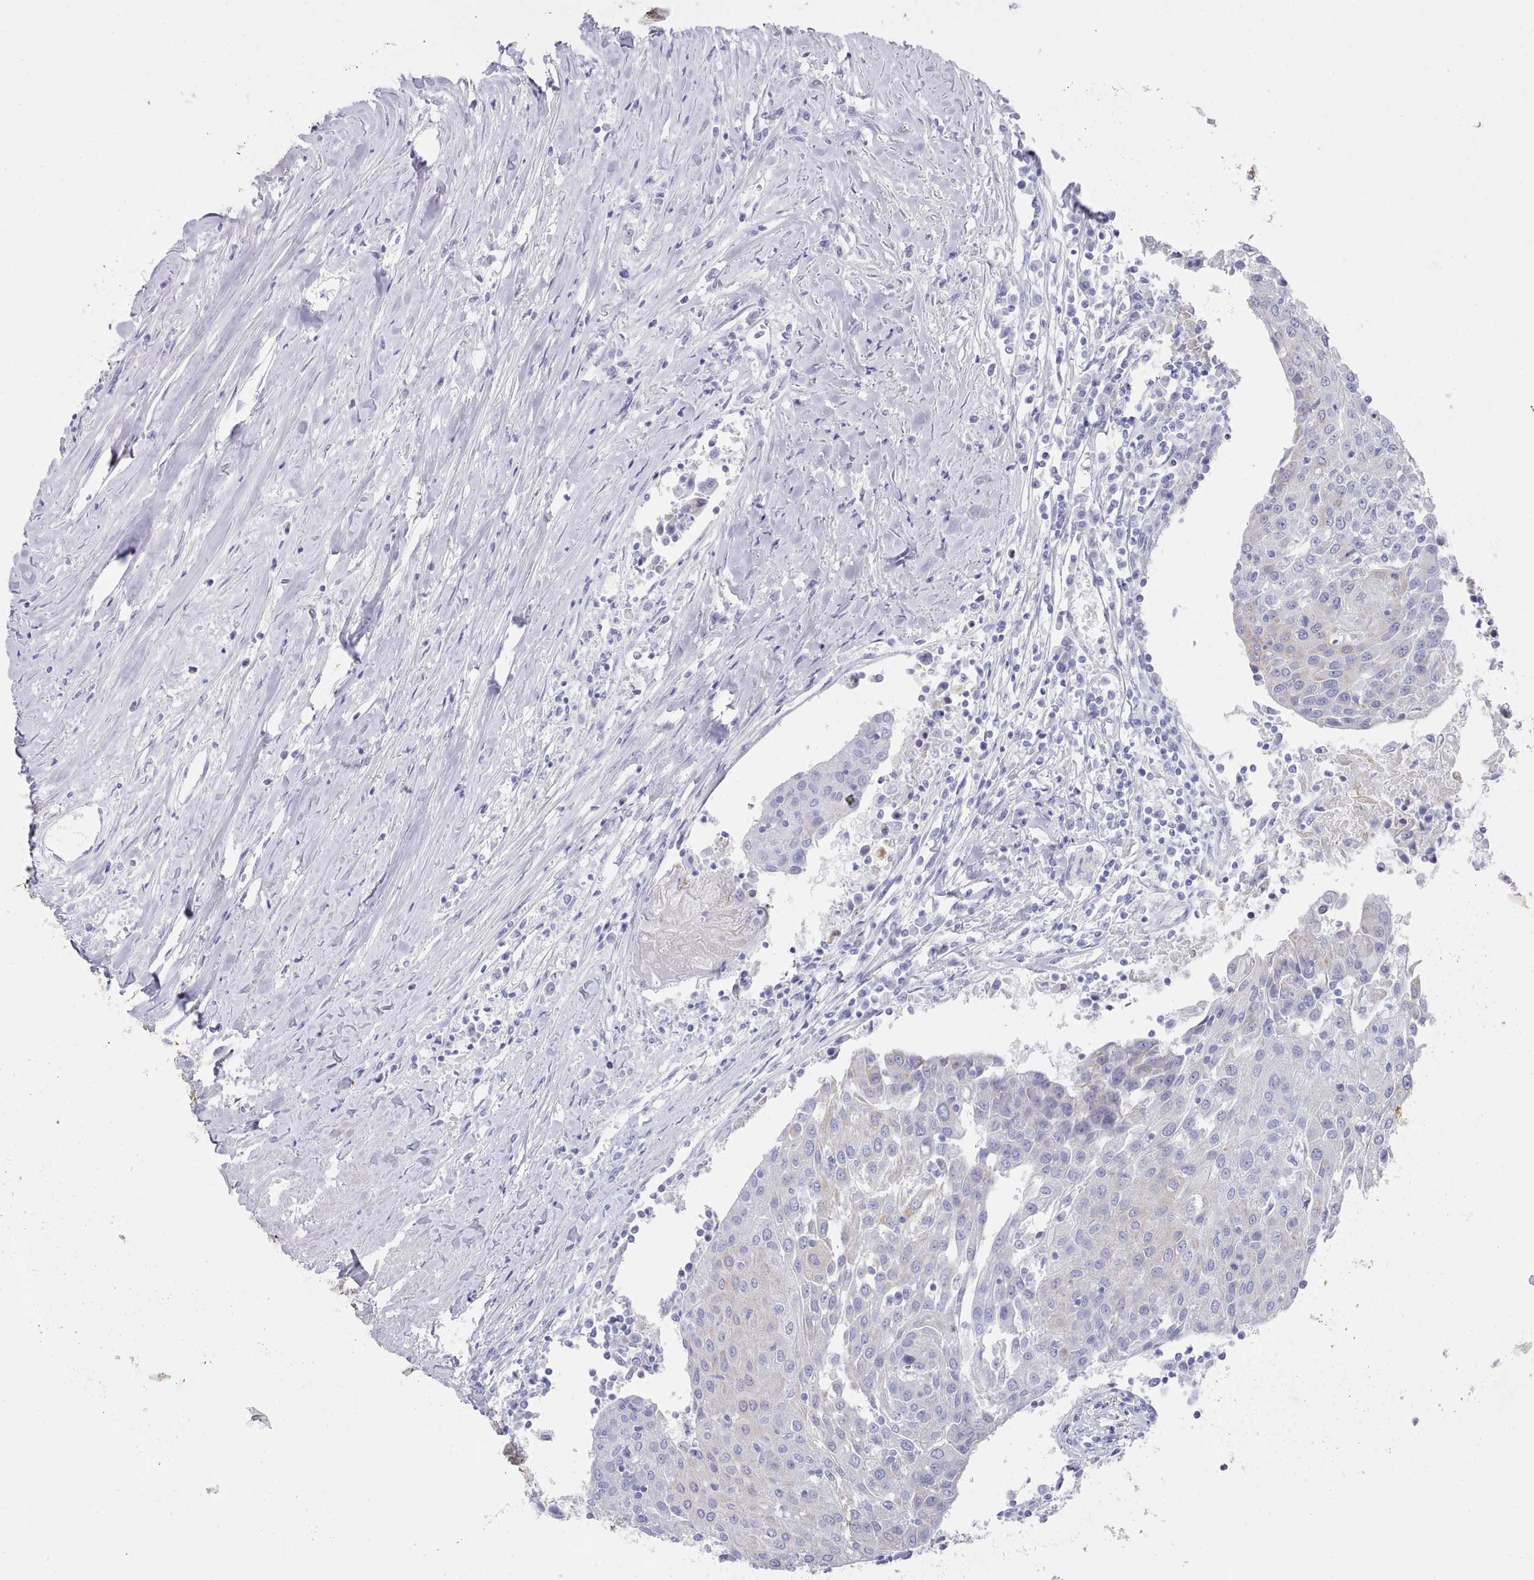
{"staining": {"intensity": "negative", "quantity": "none", "location": "none"}, "tissue": "urothelial cancer", "cell_type": "Tumor cells", "image_type": "cancer", "snomed": [{"axis": "morphology", "description": "Urothelial carcinoma, High grade"}, {"axis": "topography", "description": "Urinary bladder"}], "caption": "Immunohistochemistry (IHC) of human urothelial cancer reveals no positivity in tumor cells.", "gene": "LRRC37A", "patient": {"sex": "female", "age": 85}}